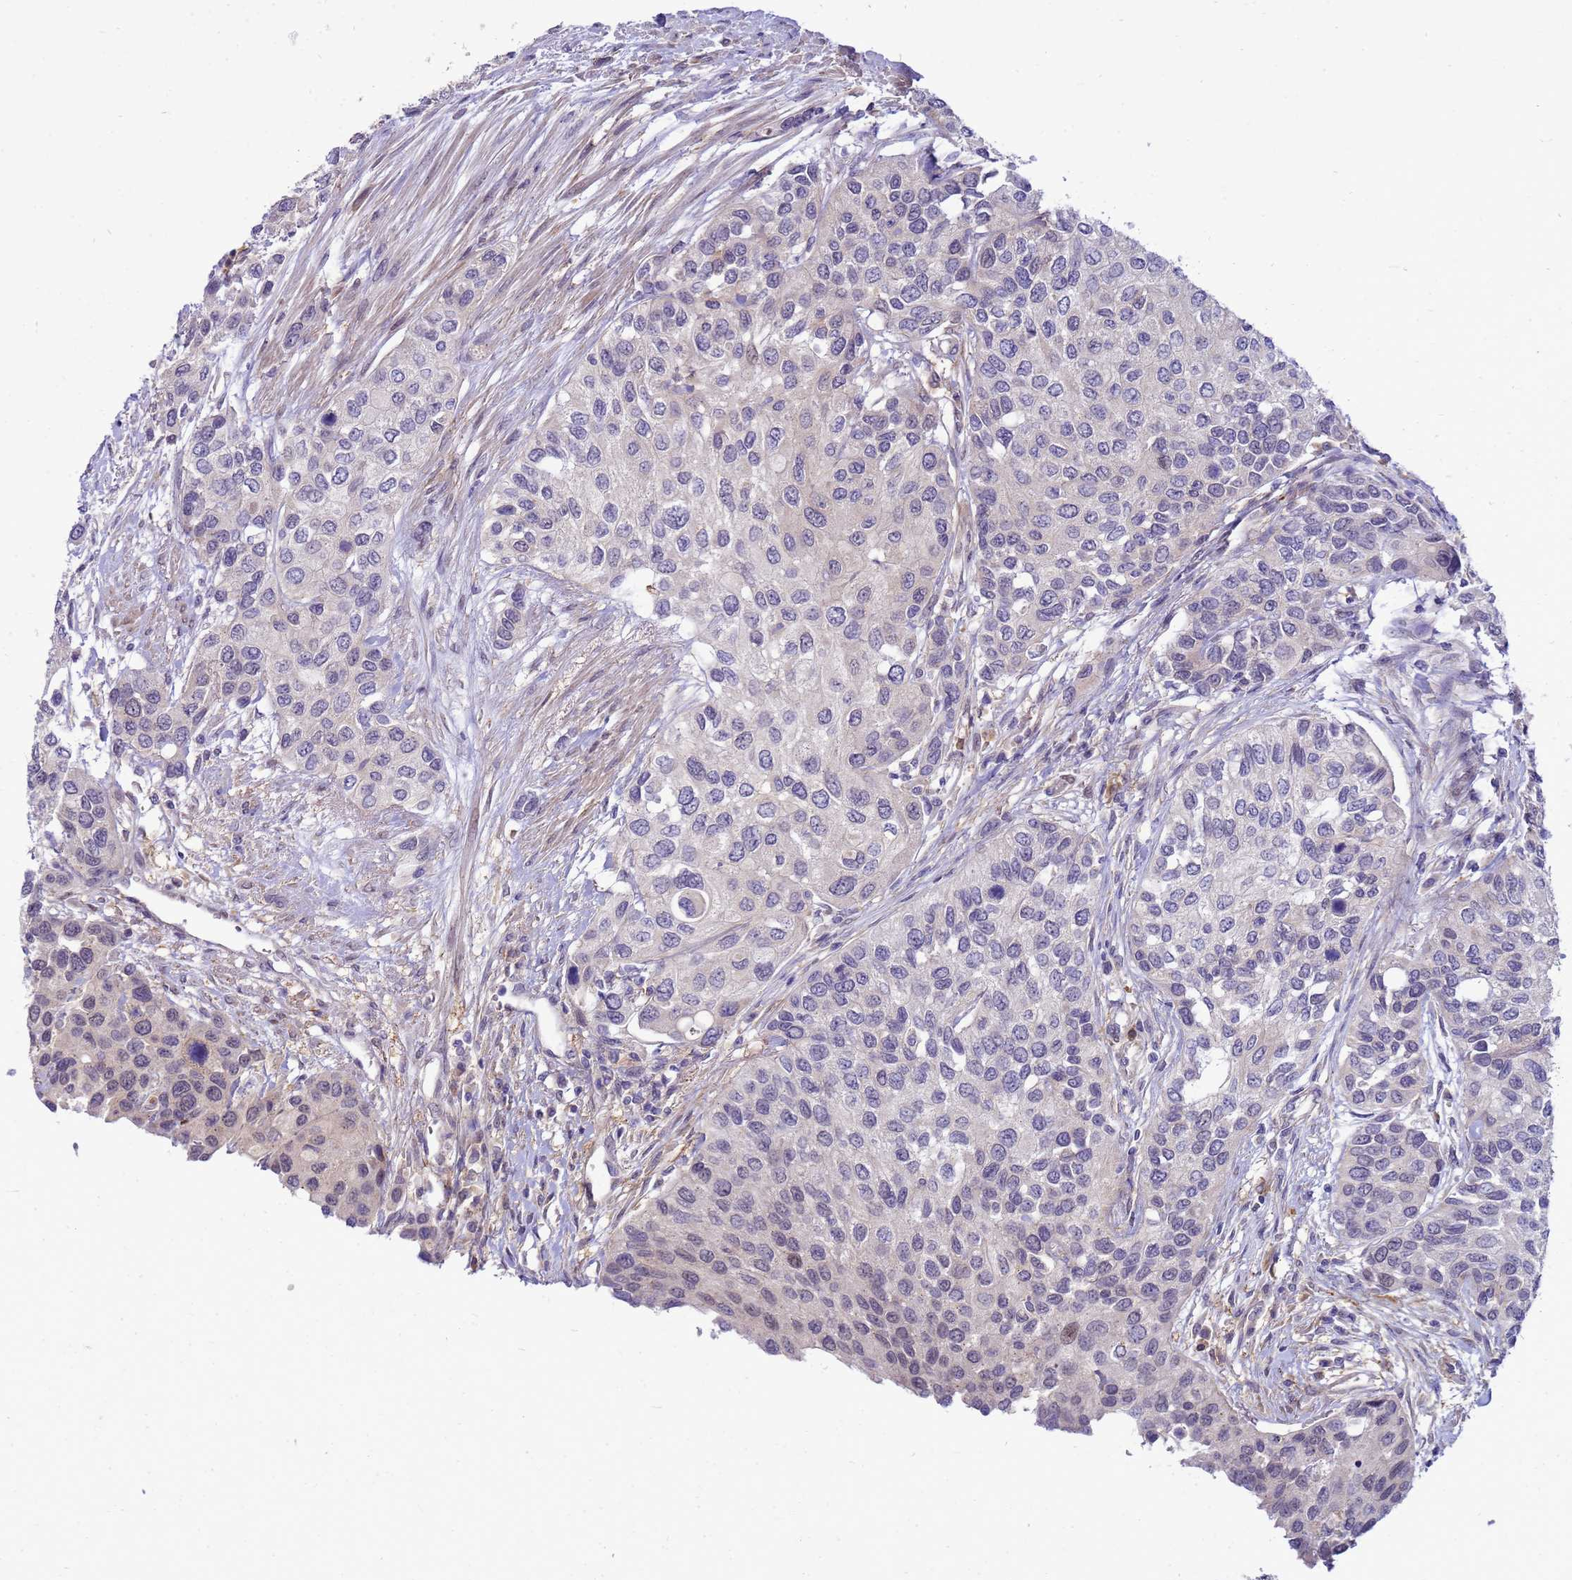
{"staining": {"intensity": "weak", "quantity": "<25%", "location": "cytoplasmic/membranous"}, "tissue": "urothelial cancer", "cell_type": "Tumor cells", "image_type": "cancer", "snomed": [{"axis": "morphology", "description": "Normal tissue, NOS"}, {"axis": "morphology", "description": "Urothelial carcinoma, High grade"}, {"axis": "topography", "description": "Vascular tissue"}, {"axis": "topography", "description": "Urinary bladder"}], "caption": "Immunohistochemical staining of urothelial carcinoma (high-grade) demonstrates no significant positivity in tumor cells.", "gene": "ENOPH1", "patient": {"sex": "female", "age": 56}}